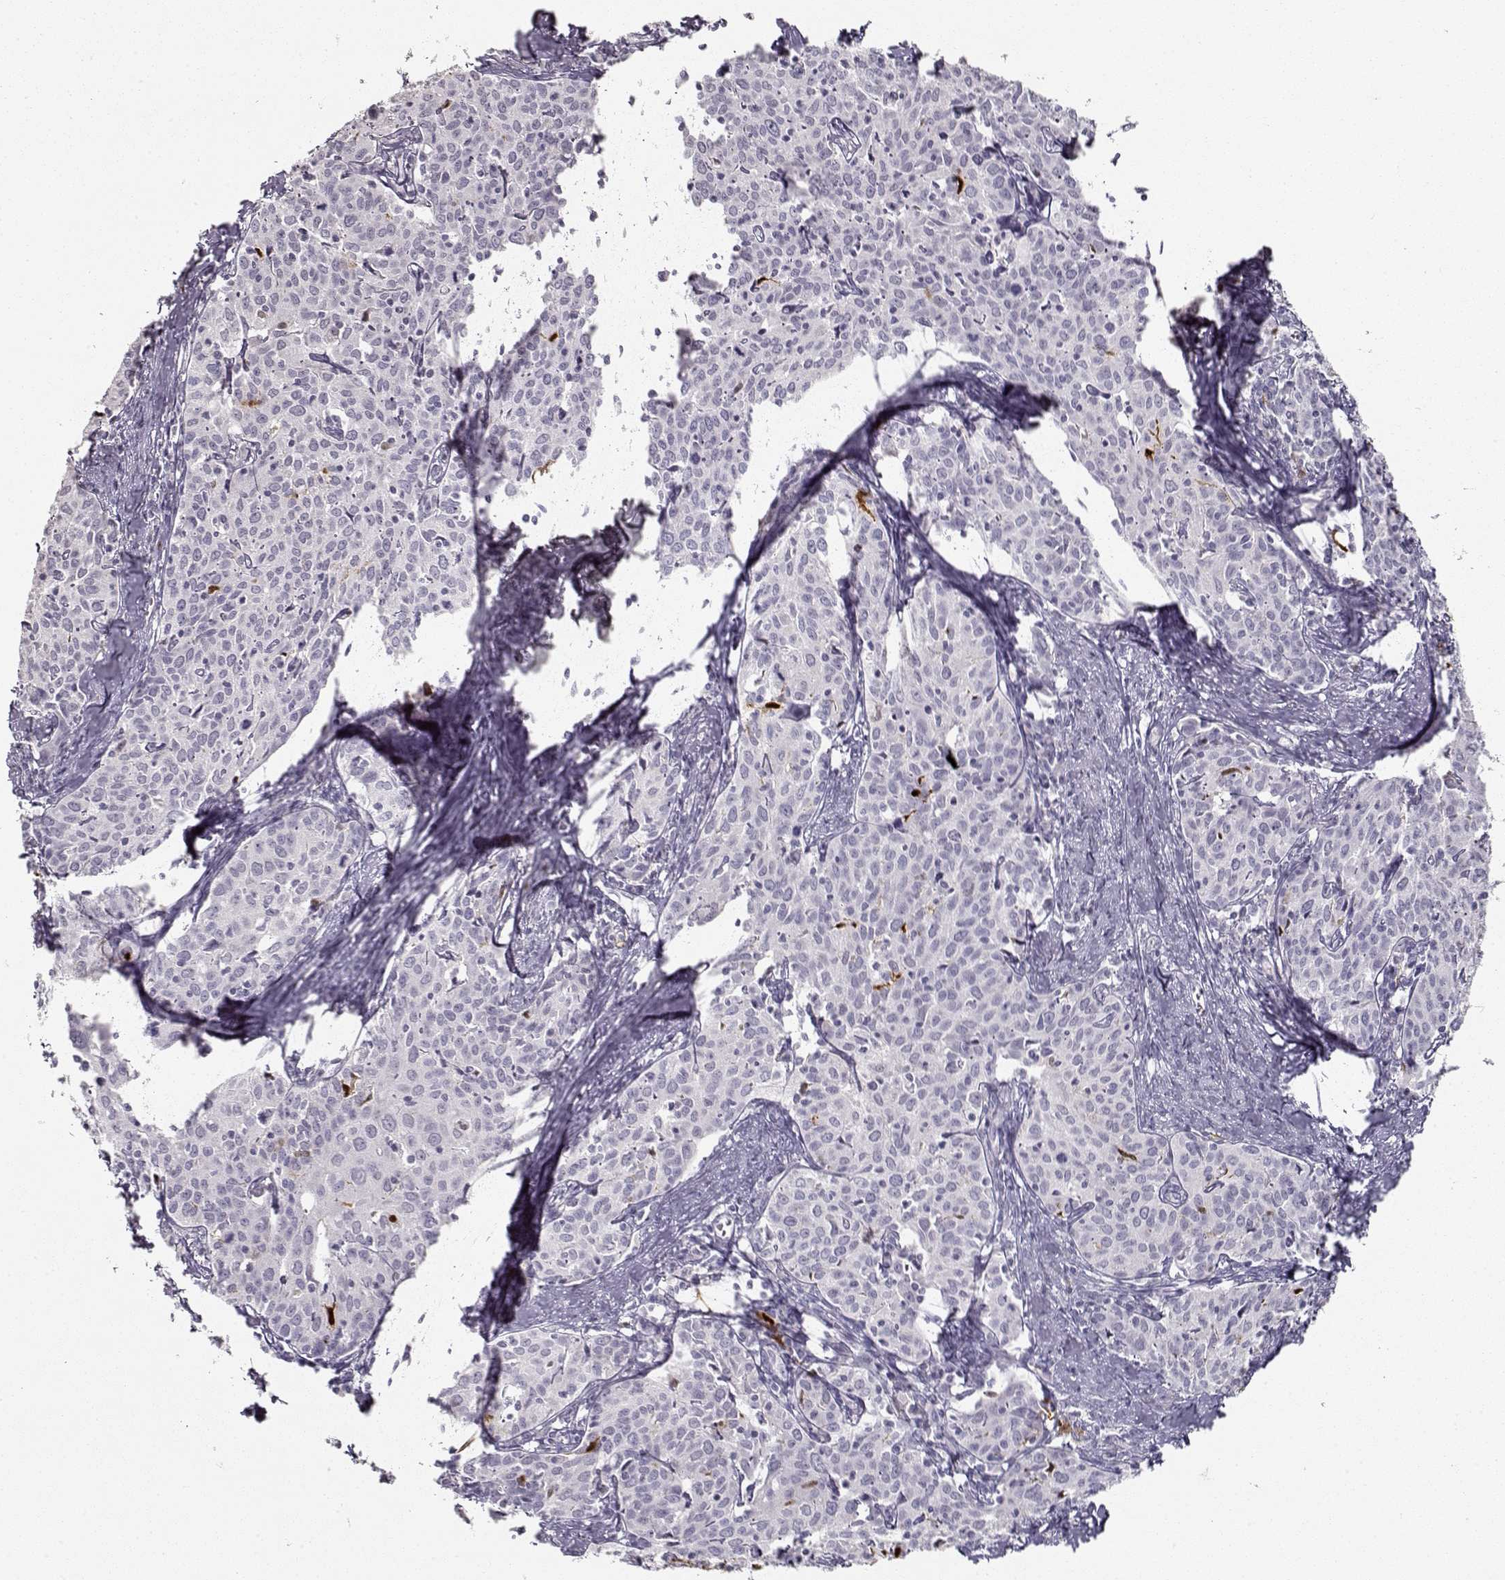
{"staining": {"intensity": "negative", "quantity": "none", "location": "none"}, "tissue": "cervical cancer", "cell_type": "Tumor cells", "image_type": "cancer", "snomed": [{"axis": "morphology", "description": "Squamous cell carcinoma, NOS"}, {"axis": "topography", "description": "Cervix"}], "caption": "Human cervical squamous cell carcinoma stained for a protein using immunohistochemistry (IHC) exhibits no staining in tumor cells.", "gene": "S100B", "patient": {"sex": "female", "age": 62}}